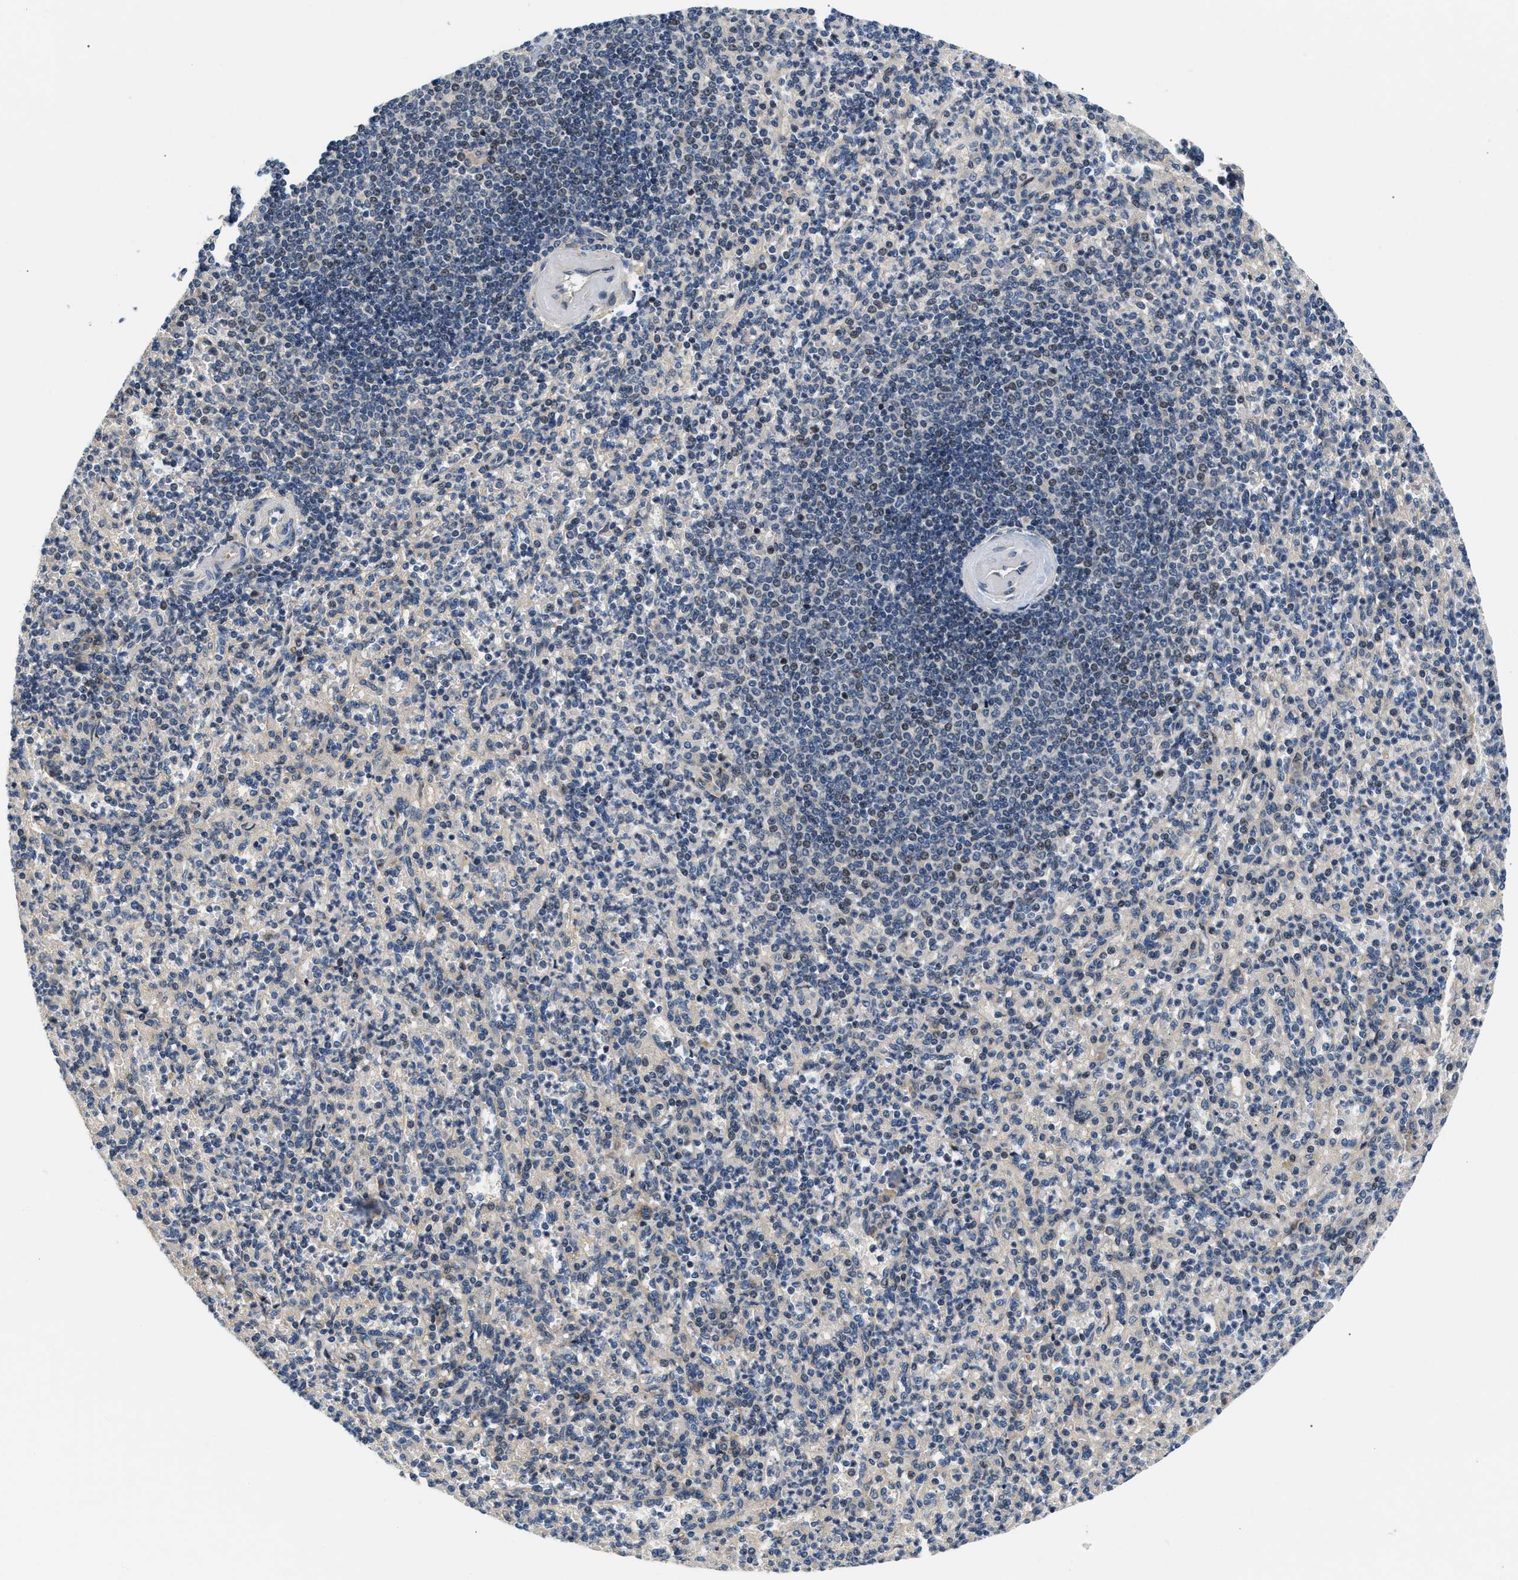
{"staining": {"intensity": "weak", "quantity": "<25%", "location": "nuclear"}, "tissue": "spleen", "cell_type": "Cells in red pulp", "image_type": "normal", "snomed": [{"axis": "morphology", "description": "Normal tissue, NOS"}, {"axis": "topography", "description": "Spleen"}], "caption": "A high-resolution histopathology image shows IHC staining of unremarkable spleen, which displays no significant positivity in cells in red pulp. (IHC, brightfield microscopy, high magnification).", "gene": "TNIP2", "patient": {"sex": "female", "age": 74}}